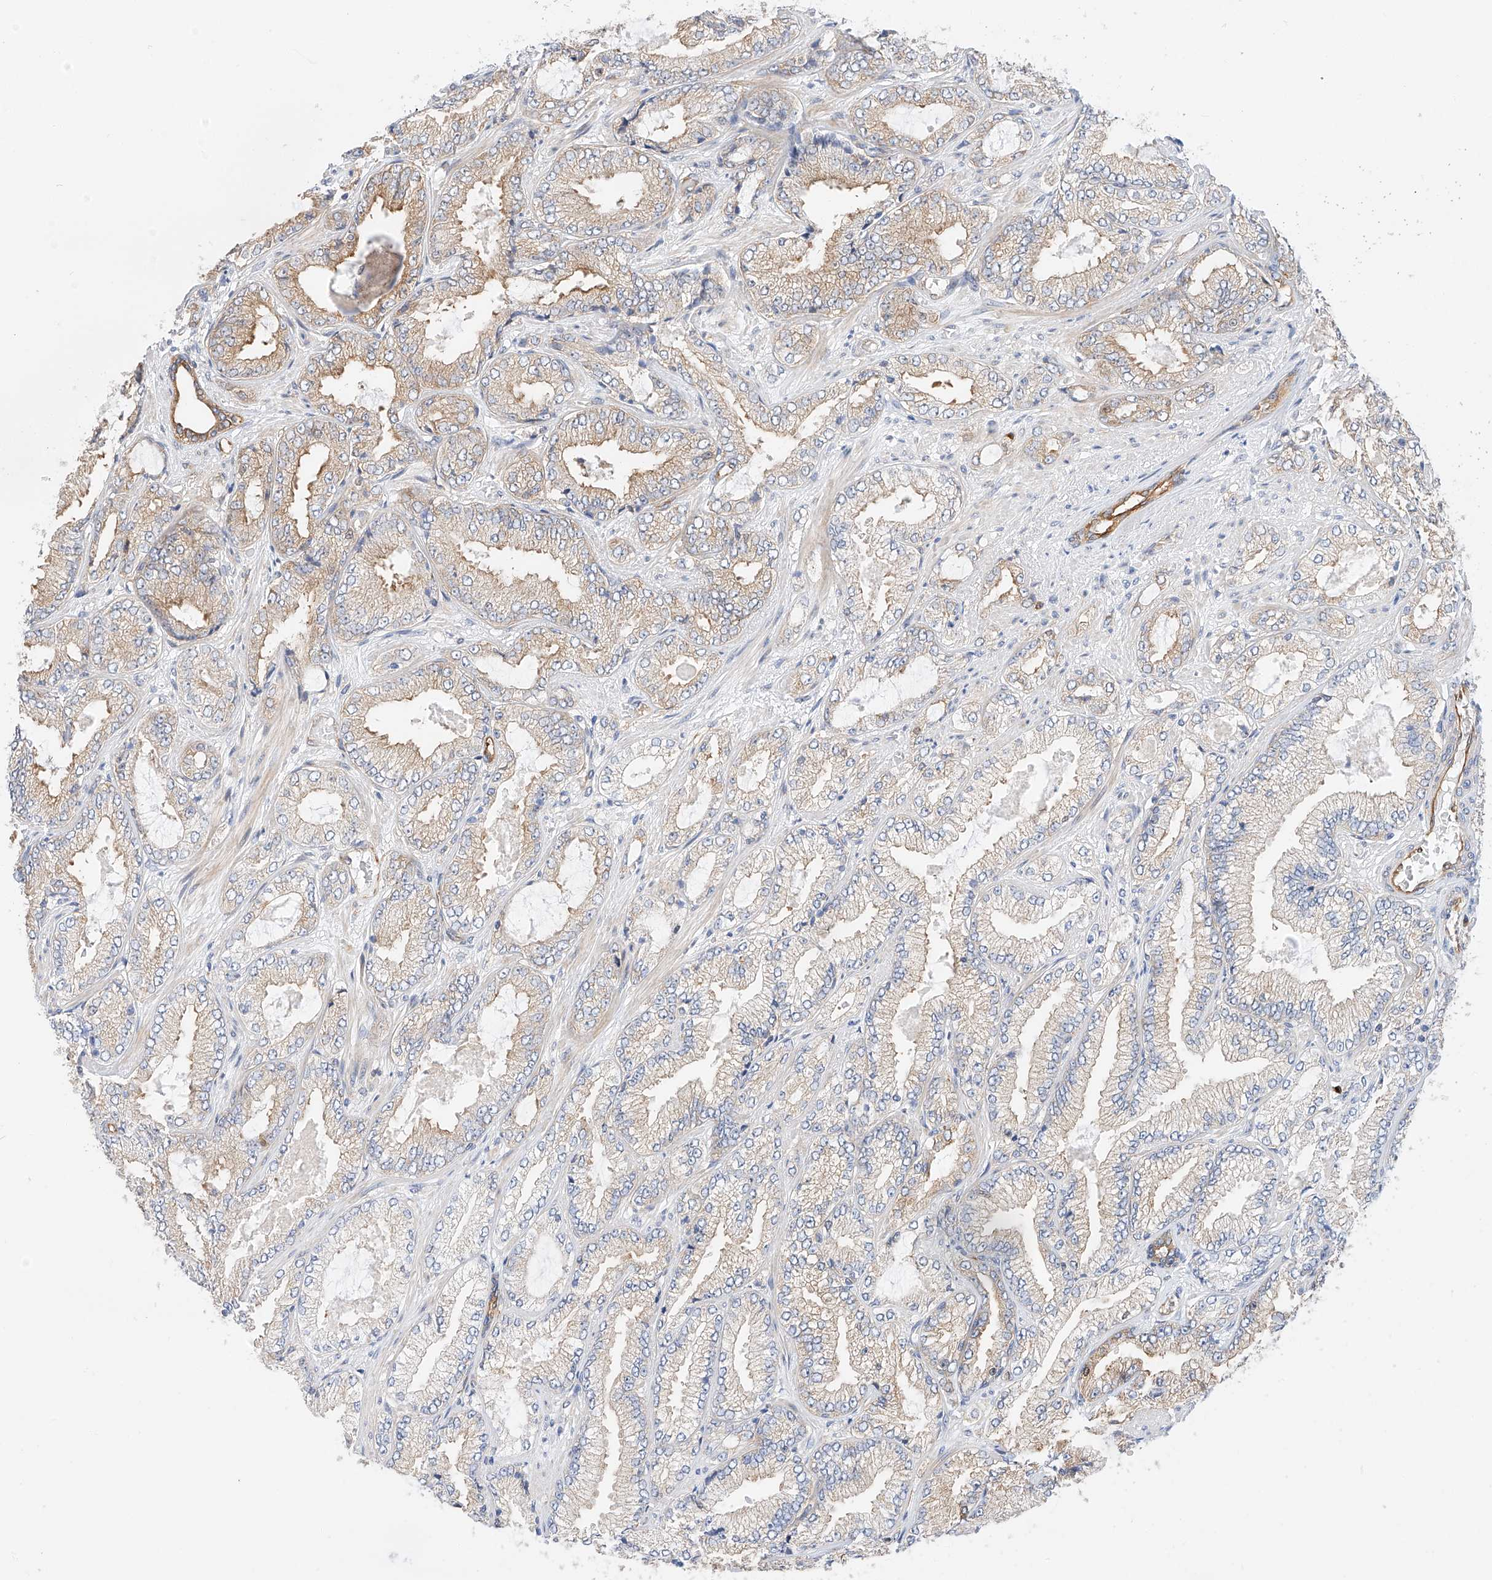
{"staining": {"intensity": "moderate", "quantity": "25%-75%", "location": "cytoplasmic/membranous"}, "tissue": "prostate cancer", "cell_type": "Tumor cells", "image_type": "cancer", "snomed": [{"axis": "morphology", "description": "Adenocarcinoma, High grade"}, {"axis": "topography", "description": "Prostate"}], "caption": "IHC image of neoplastic tissue: human prostate adenocarcinoma (high-grade) stained using immunohistochemistry (IHC) shows medium levels of moderate protein expression localized specifically in the cytoplasmic/membranous of tumor cells, appearing as a cytoplasmic/membranous brown color.", "gene": "CARMIL1", "patient": {"sex": "male", "age": 71}}